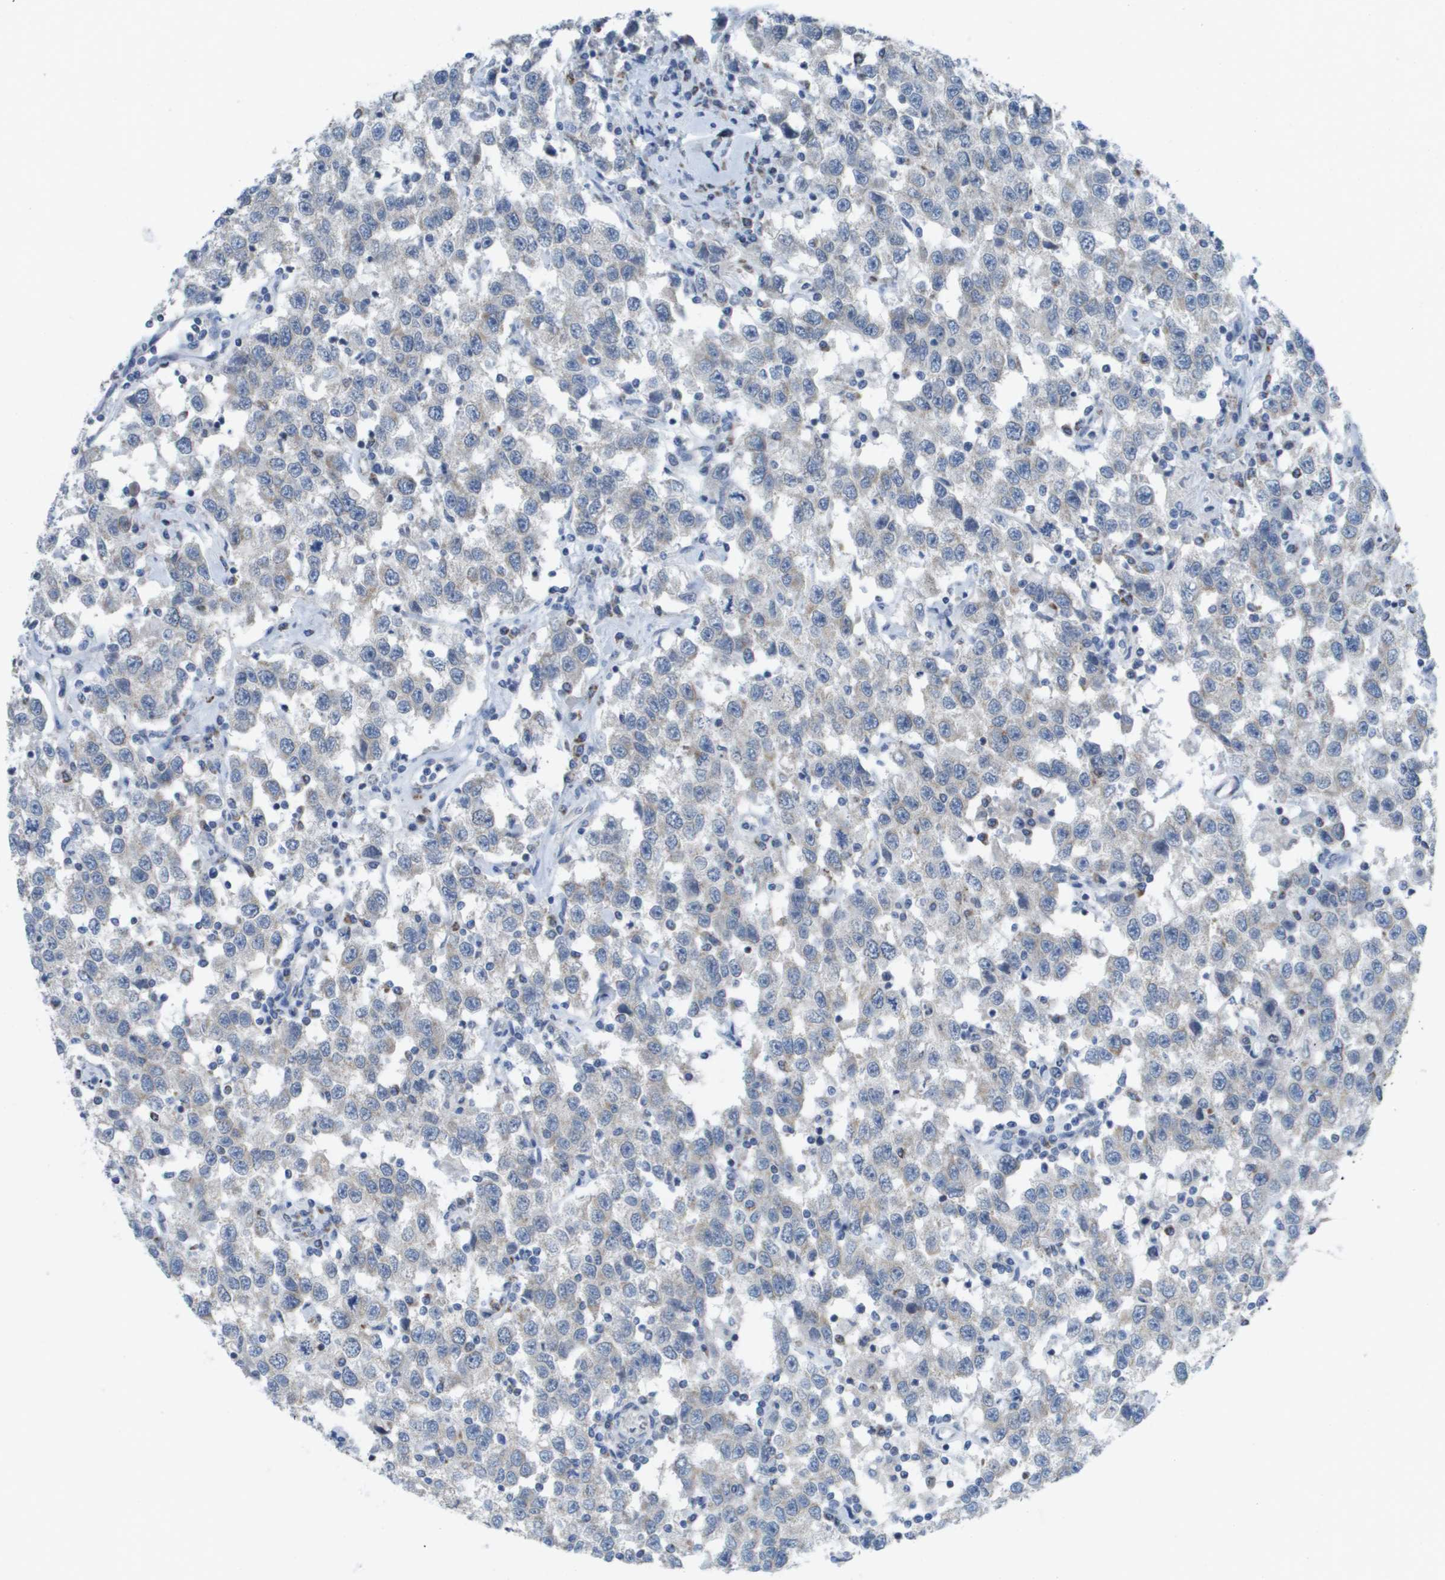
{"staining": {"intensity": "weak", "quantity": "<25%", "location": "cytoplasmic/membranous"}, "tissue": "testis cancer", "cell_type": "Tumor cells", "image_type": "cancer", "snomed": [{"axis": "morphology", "description": "Seminoma, NOS"}, {"axis": "topography", "description": "Testis"}], "caption": "High magnification brightfield microscopy of testis cancer (seminoma) stained with DAB (3,3'-diaminobenzidine) (brown) and counterstained with hematoxylin (blue): tumor cells show no significant staining. The staining was performed using DAB to visualize the protein expression in brown, while the nuclei were stained in blue with hematoxylin (Magnification: 20x).", "gene": "TMEM223", "patient": {"sex": "male", "age": 41}}